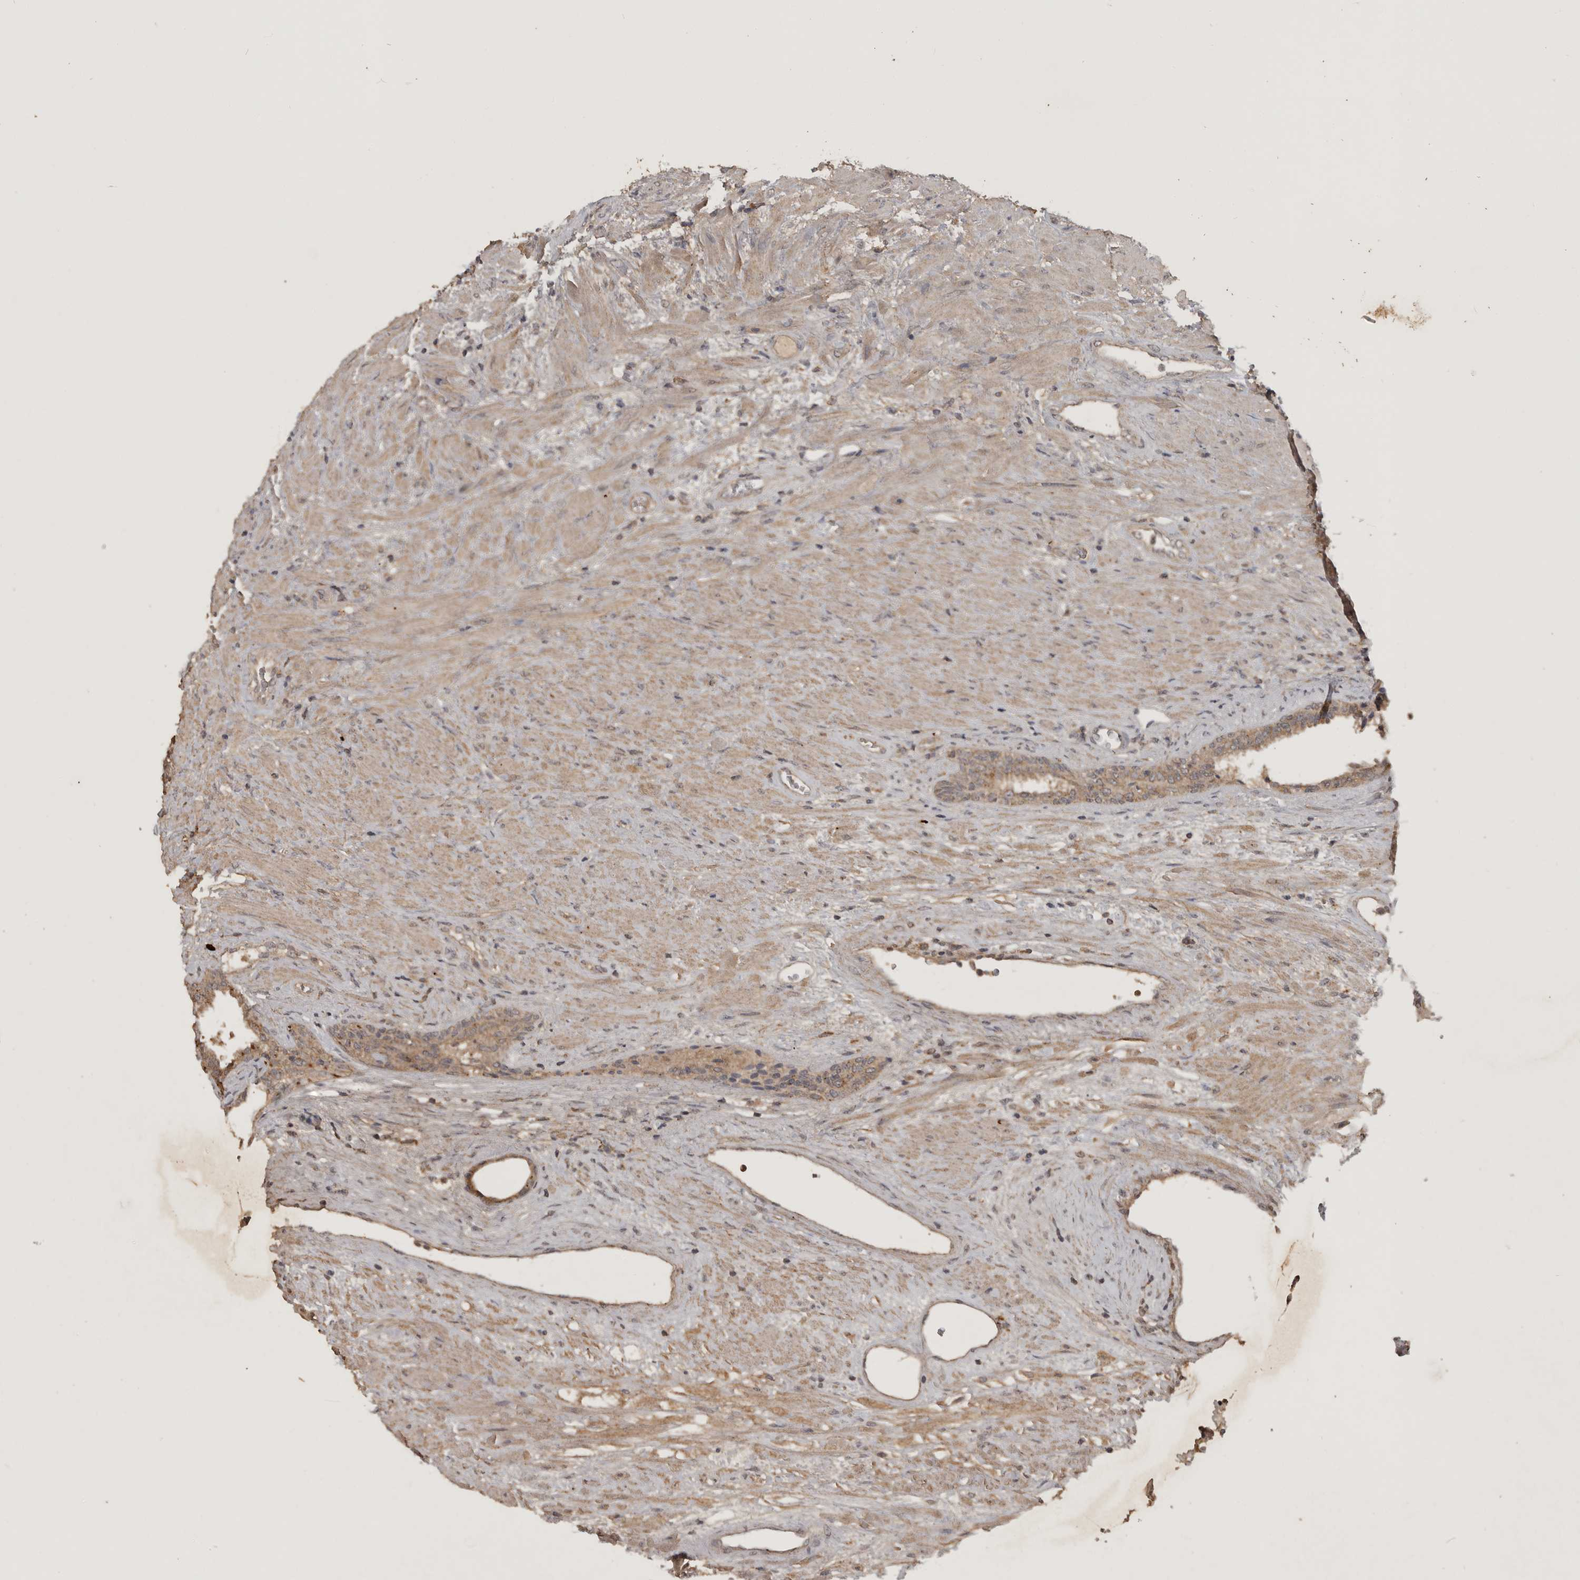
{"staining": {"intensity": "moderate", "quantity": ">75%", "location": "cytoplasmic/membranous"}, "tissue": "prostate", "cell_type": "Glandular cells", "image_type": "normal", "snomed": [{"axis": "morphology", "description": "Normal tissue, NOS"}, {"axis": "topography", "description": "Prostate"}], "caption": "Brown immunohistochemical staining in normal prostate reveals moderate cytoplasmic/membranous staining in approximately >75% of glandular cells.", "gene": "ADAMTS4", "patient": {"sex": "male", "age": 76}}